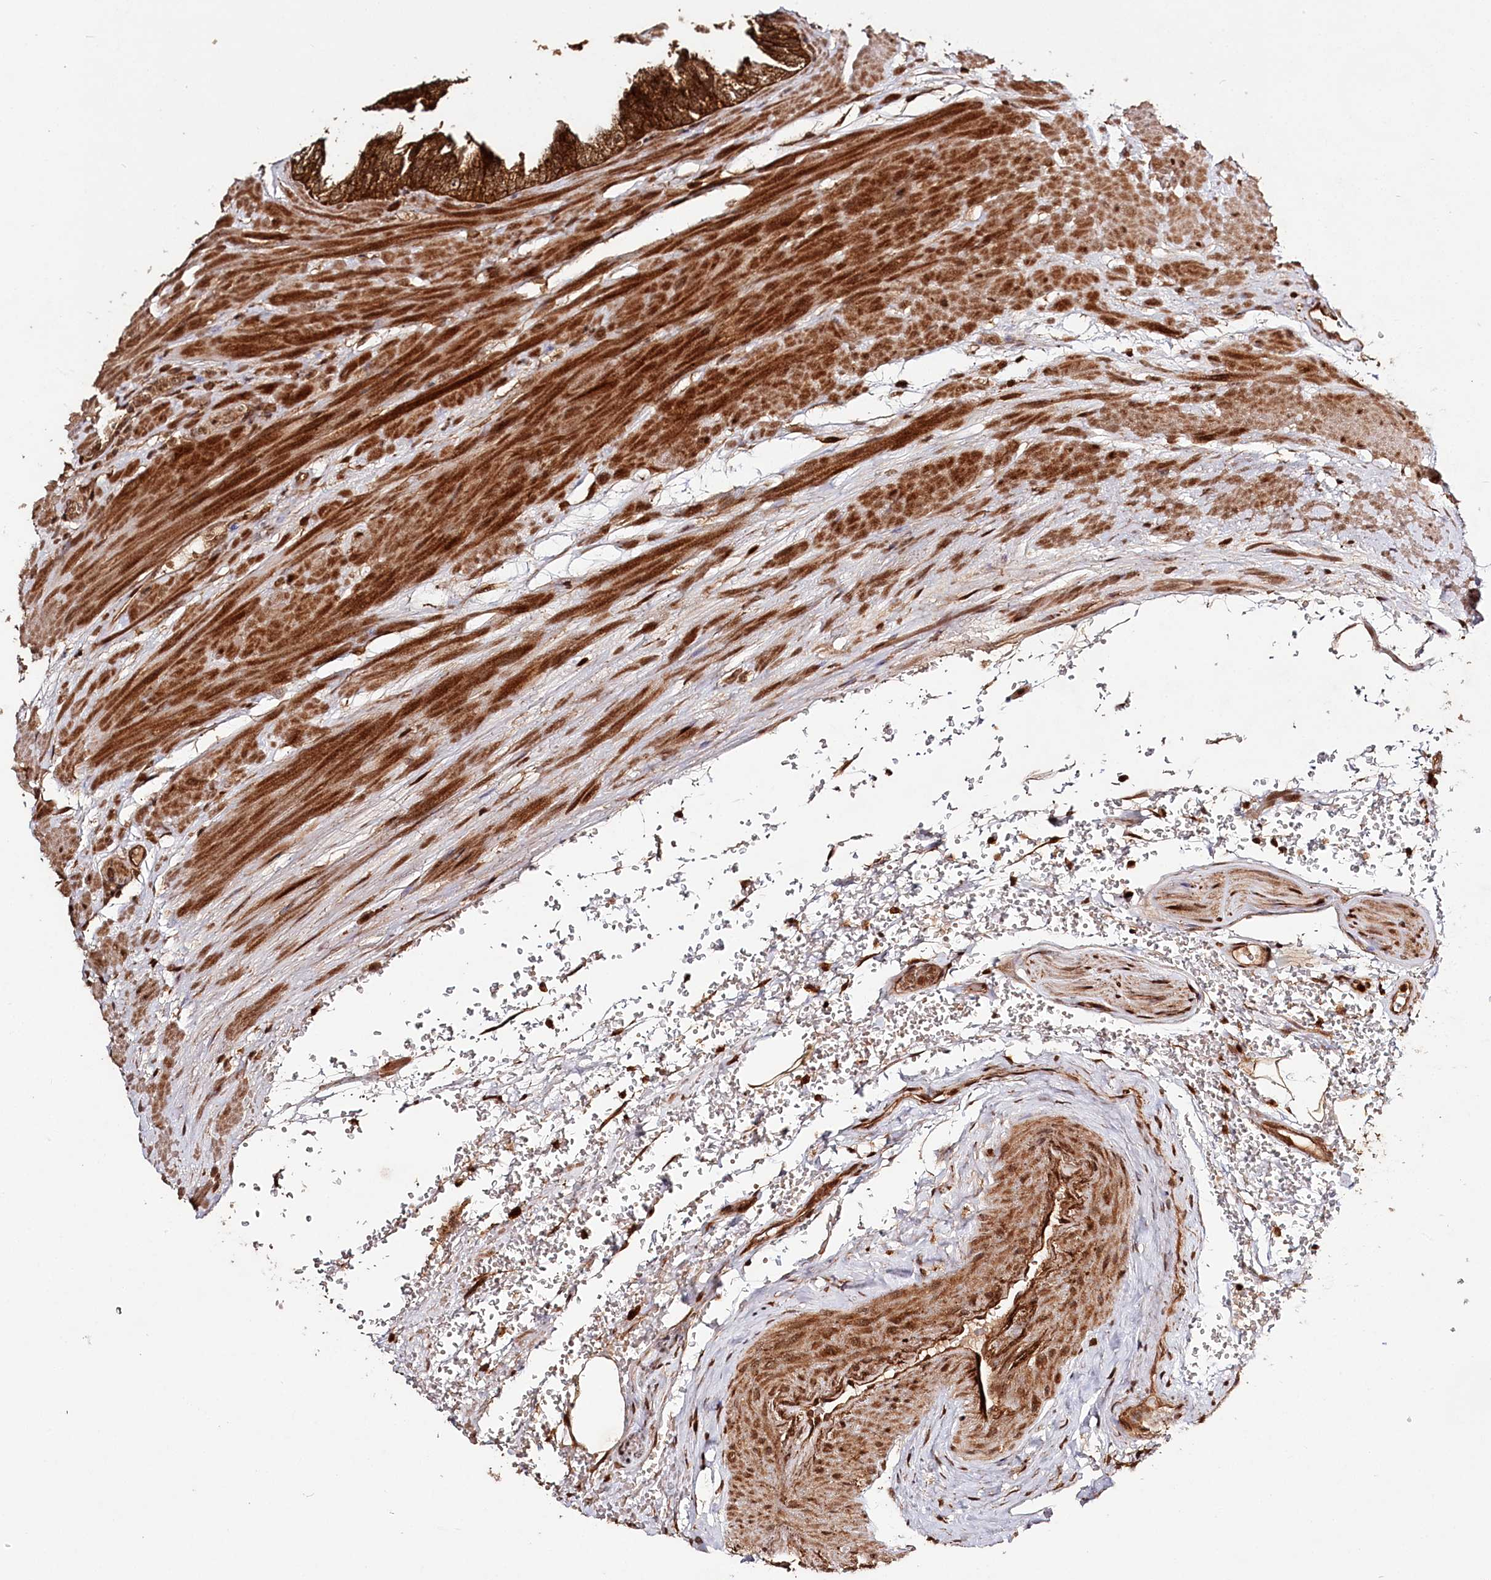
{"staining": {"intensity": "strong", "quantity": ">75%", "location": "cytoplasmic/membranous,nuclear"}, "tissue": "prostate cancer", "cell_type": "Tumor cells", "image_type": "cancer", "snomed": [{"axis": "morphology", "description": "Adenocarcinoma, High grade"}, {"axis": "topography", "description": "Prostate"}], "caption": "Immunohistochemistry photomicrograph of neoplastic tissue: human adenocarcinoma (high-grade) (prostate) stained using IHC shows high levels of strong protein expression localized specifically in the cytoplasmic/membranous and nuclear of tumor cells, appearing as a cytoplasmic/membranous and nuclear brown color.", "gene": "ULK2", "patient": {"sex": "male", "age": 61}}